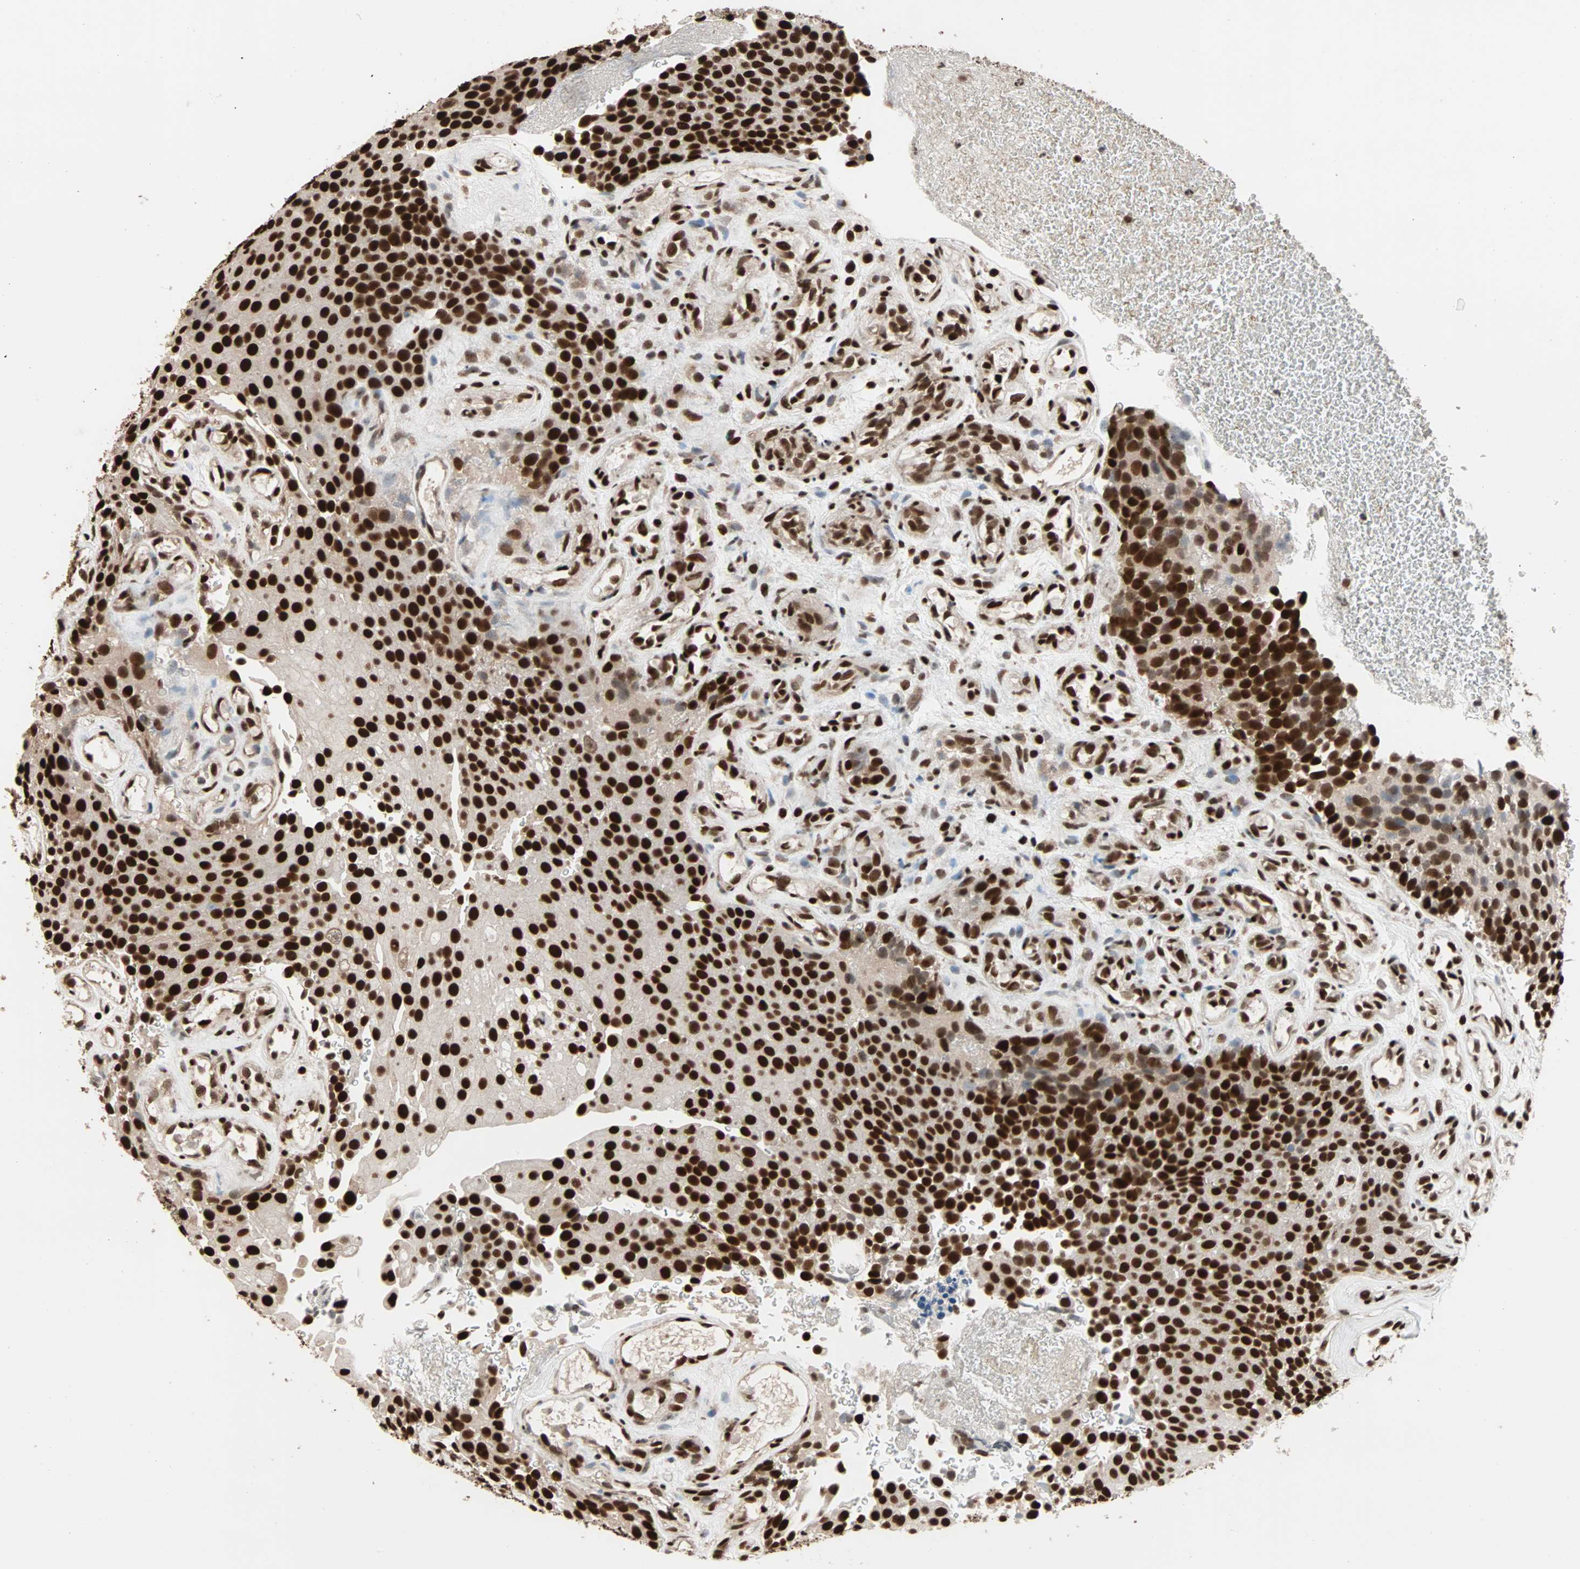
{"staining": {"intensity": "strong", "quantity": ">75%", "location": "nuclear"}, "tissue": "urothelial cancer", "cell_type": "Tumor cells", "image_type": "cancer", "snomed": [{"axis": "morphology", "description": "Urothelial carcinoma, Low grade"}, {"axis": "topography", "description": "Urinary bladder"}], "caption": "DAB immunohistochemical staining of urothelial cancer reveals strong nuclear protein staining in approximately >75% of tumor cells.", "gene": "ILF2", "patient": {"sex": "male", "age": 78}}